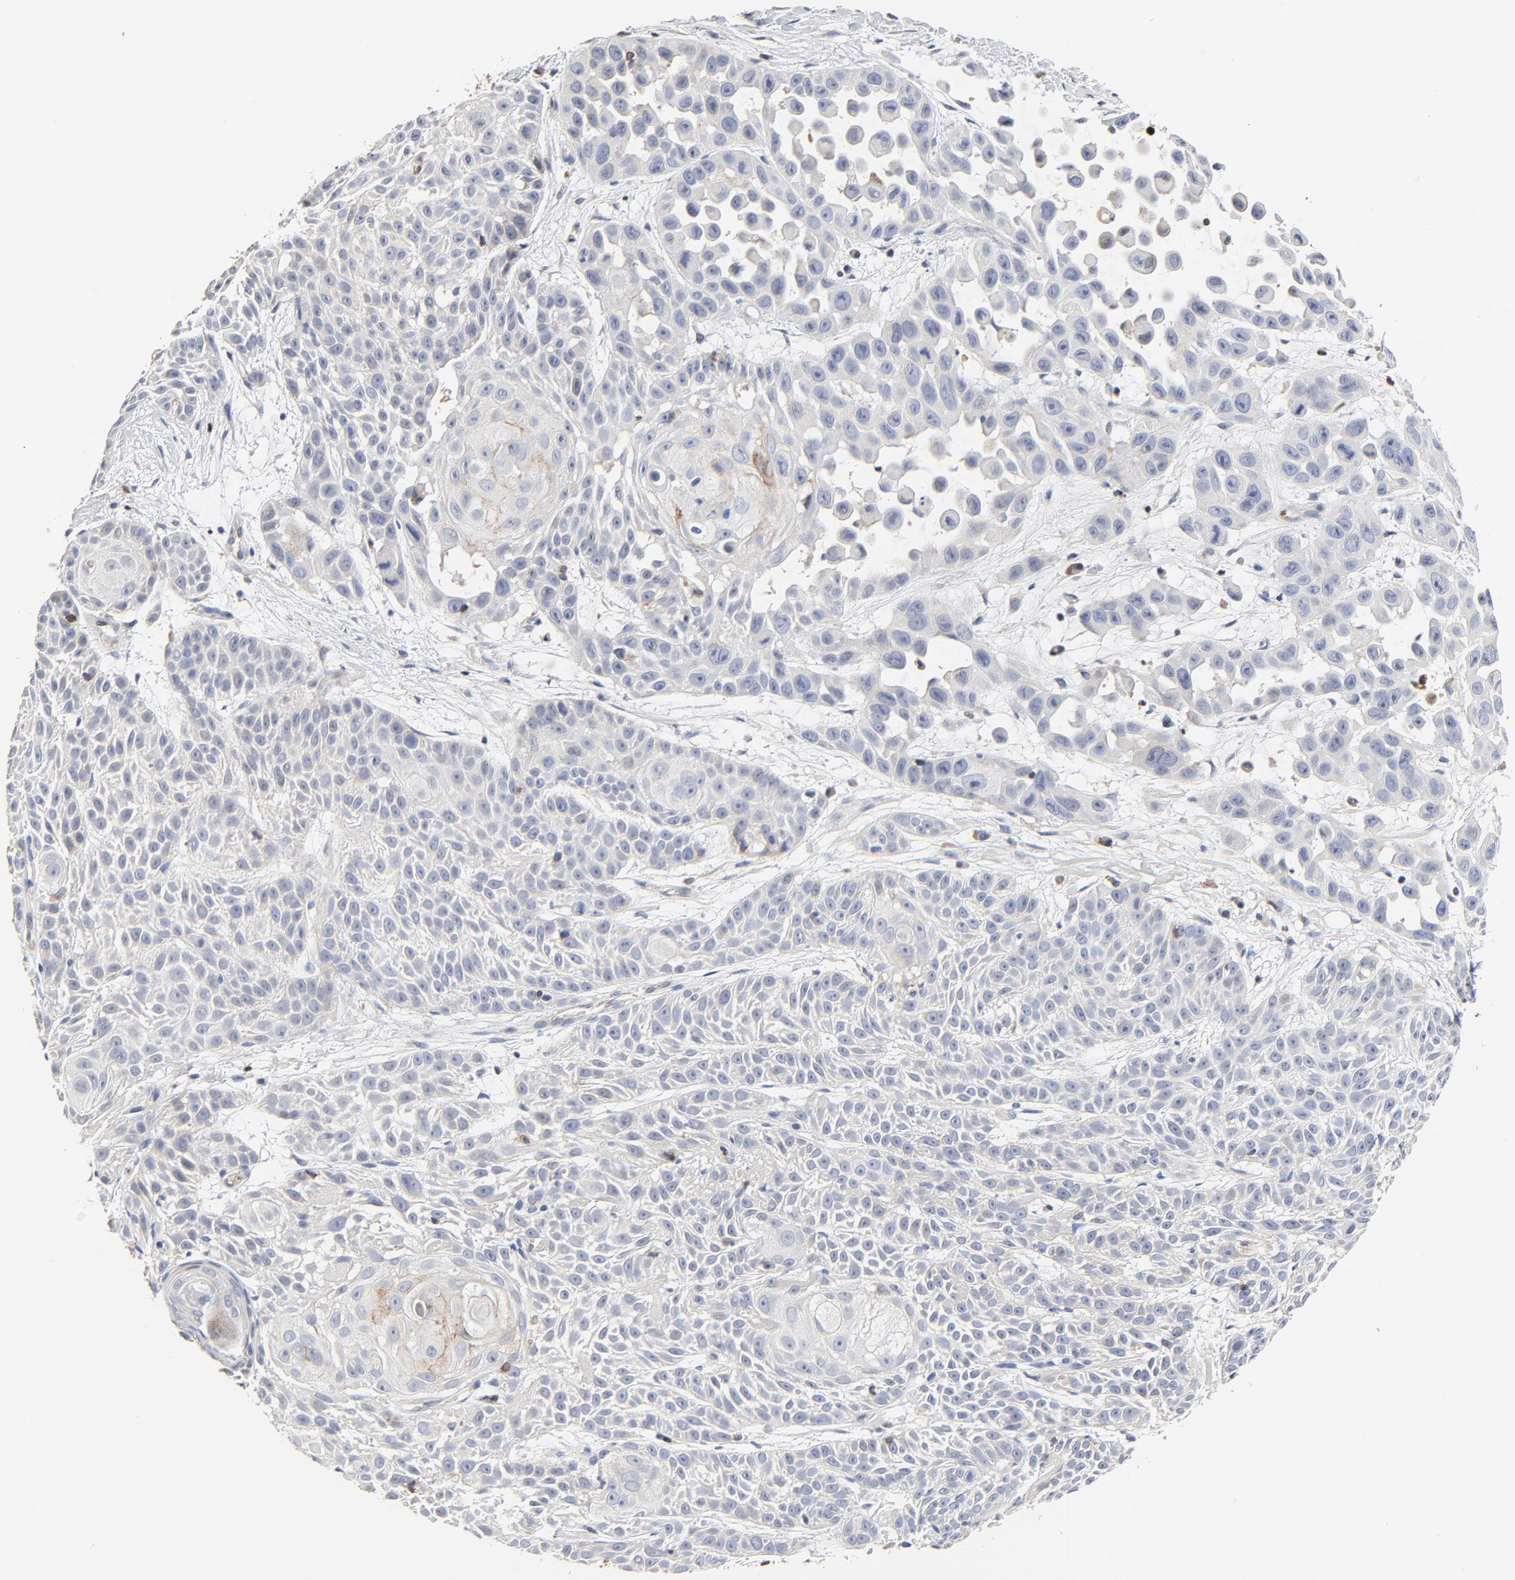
{"staining": {"intensity": "negative", "quantity": "none", "location": "none"}, "tissue": "skin cancer", "cell_type": "Tumor cells", "image_type": "cancer", "snomed": [{"axis": "morphology", "description": "Squamous cell carcinoma, NOS"}, {"axis": "topography", "description": "Skin"}], "caption": "DAB (3,3'-diaminobenzidine) immunohistochemical staining of squamous cell carcinoma (skin) displays no significant expression in tumor cells.", "gene": "SKAP1", "patient": {"sex": "male", "age": 81}}